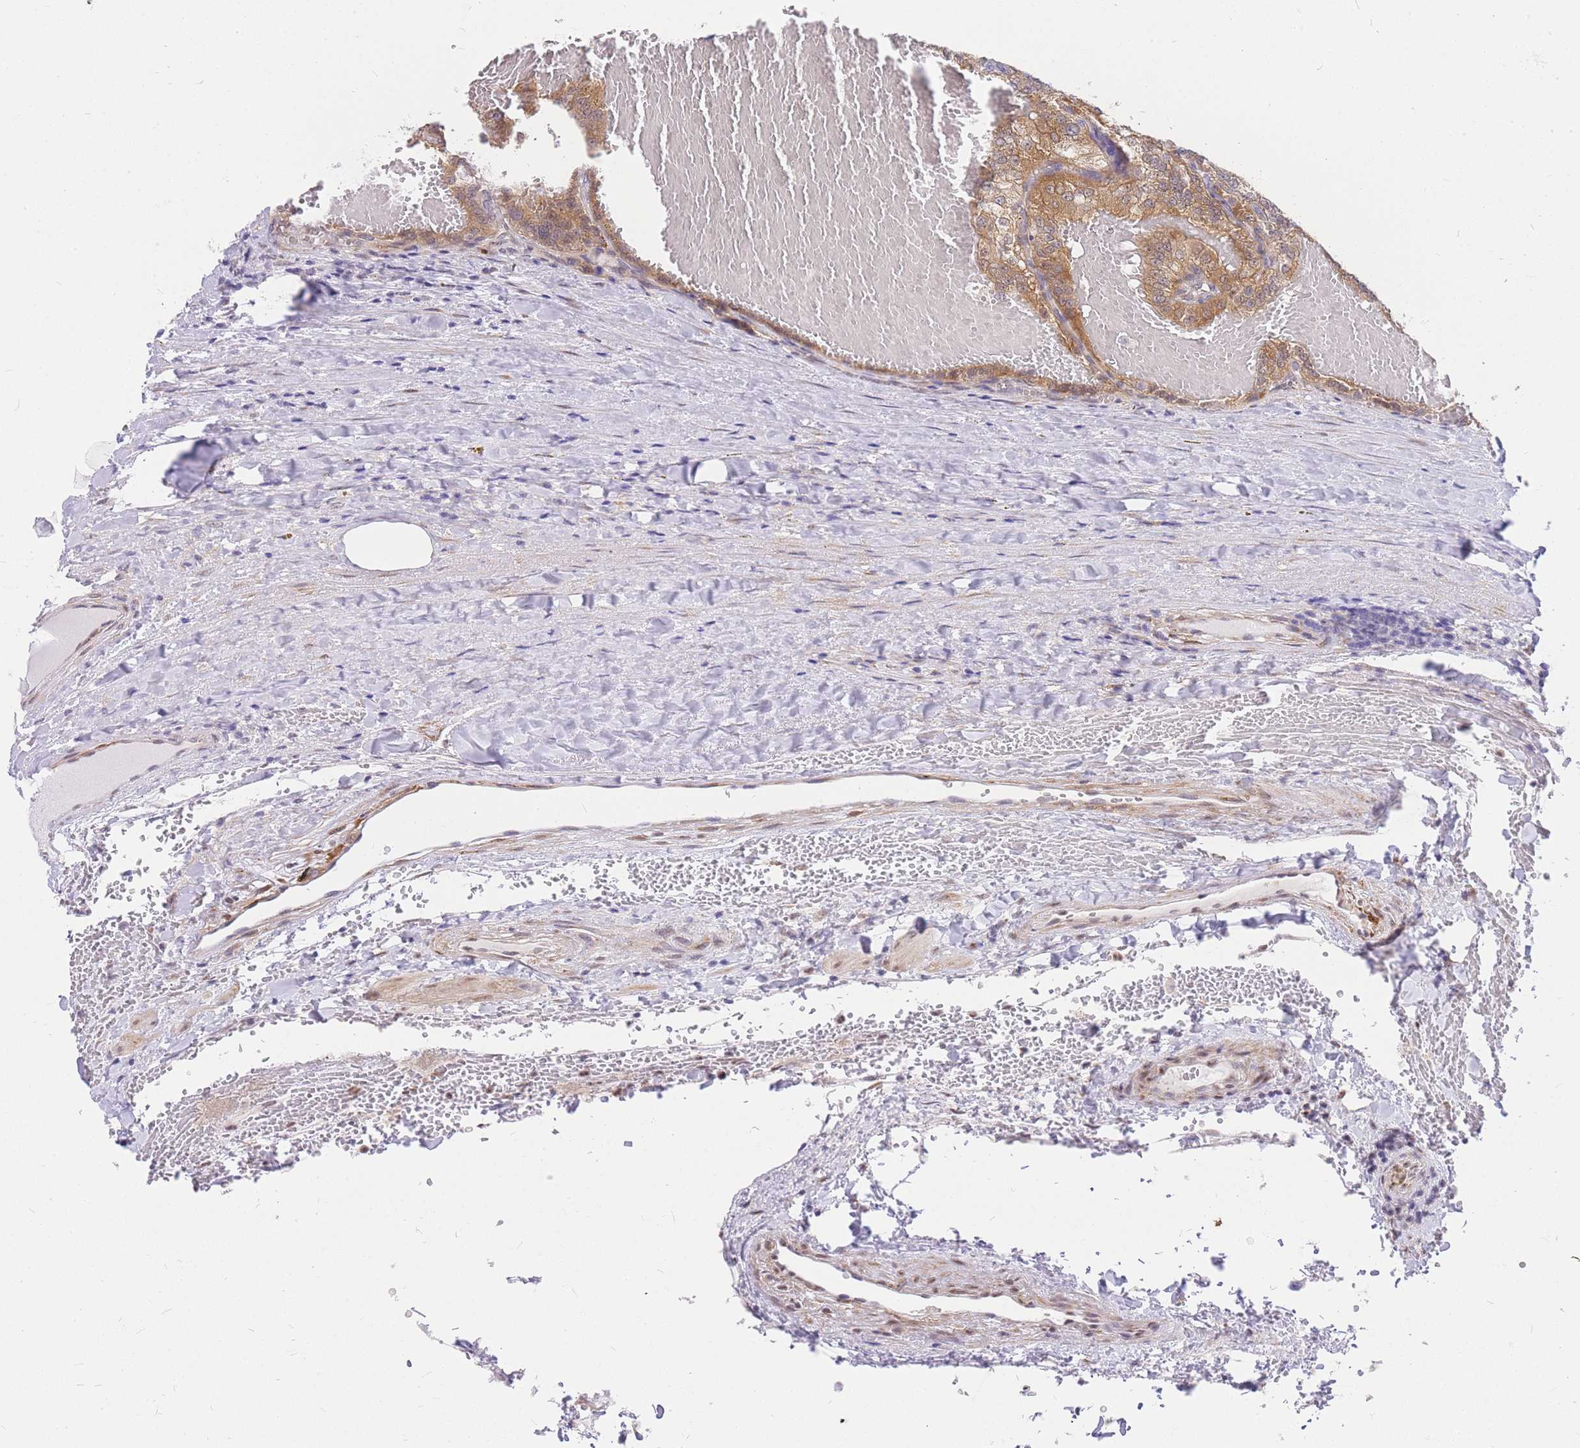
{"staining": {"intensity": "moderate", "quantity": ">75%", "location": "cytoplasmic/membranous"}, "tissue": "renal cancer", "cell_type": "Tumor cells", "image_type": "cancer", "snomed": [{"axis": "morphology", "description": "Adenocarcinoma, NOS"}, {"axis": "topography", "description": "Kidney"}], "caption": "Protein staining by IHC reveals moderate cytoplasmic/membranous expression in about >75% of tumor cells in adenocarcinoma (renal). (IHC, brightfield microscopy, high magnification).", "gene": "S100PBP", "patient": {"sex": "female", "age": 63}}